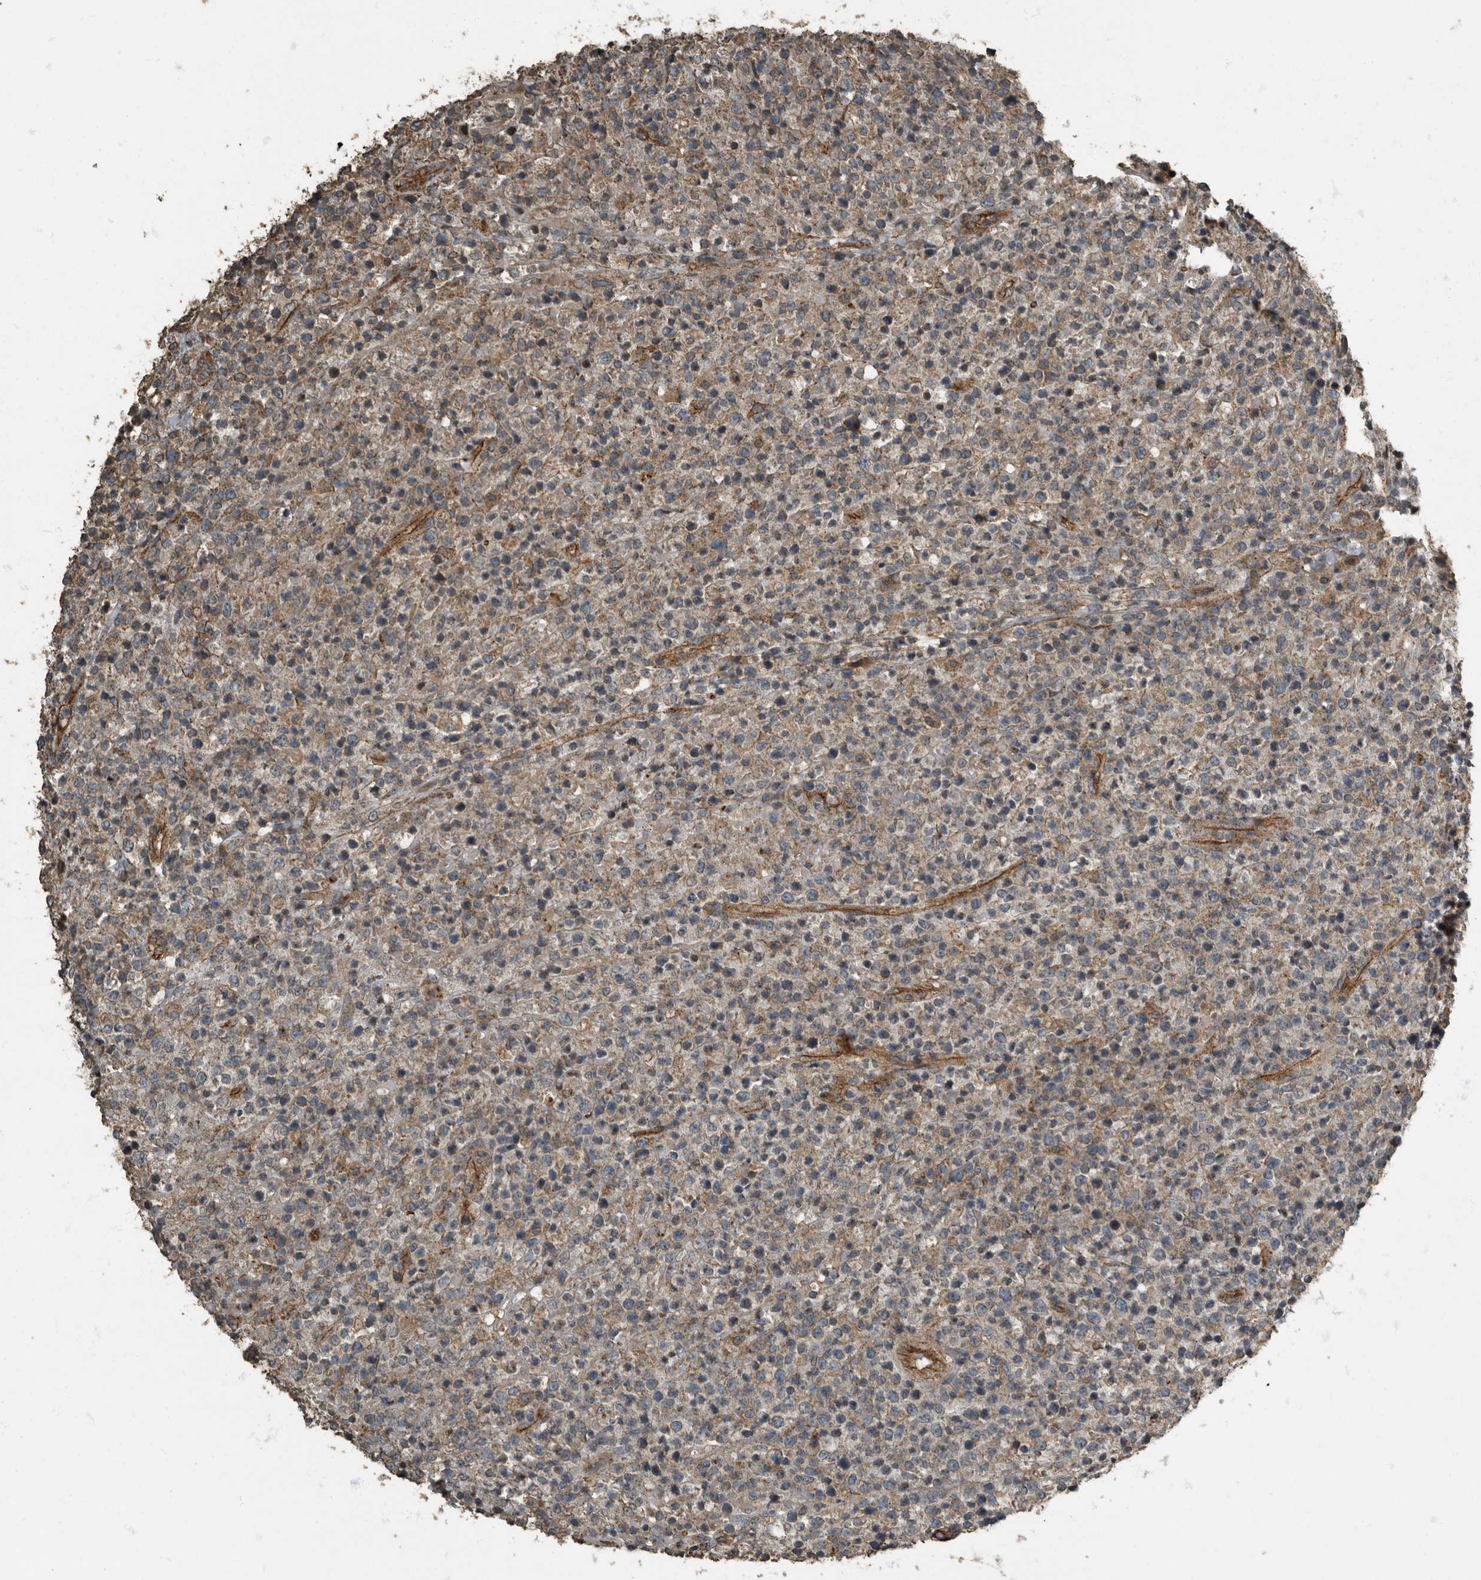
{"staining": {"intensity": "negative", "quantity": "none", "location": "none"}, "tissue": "lymphoma", "cell_type": "Tumor cells", "image_type": "cancer", "snomed": [{"axis": "morphology", "description": "Malignant lymphoma, non-Hodgkin's type, High grade"}, {"axis": "topography", "description": "Colon"}], "caption": "IHC of lymphoma reveals no positivity in tumor cells. (DAB (3,3'-diaminobenzidine) IHC, high magnification).", "gene": "IL15RA", "patient": {"sex": "female", "age": 53}}